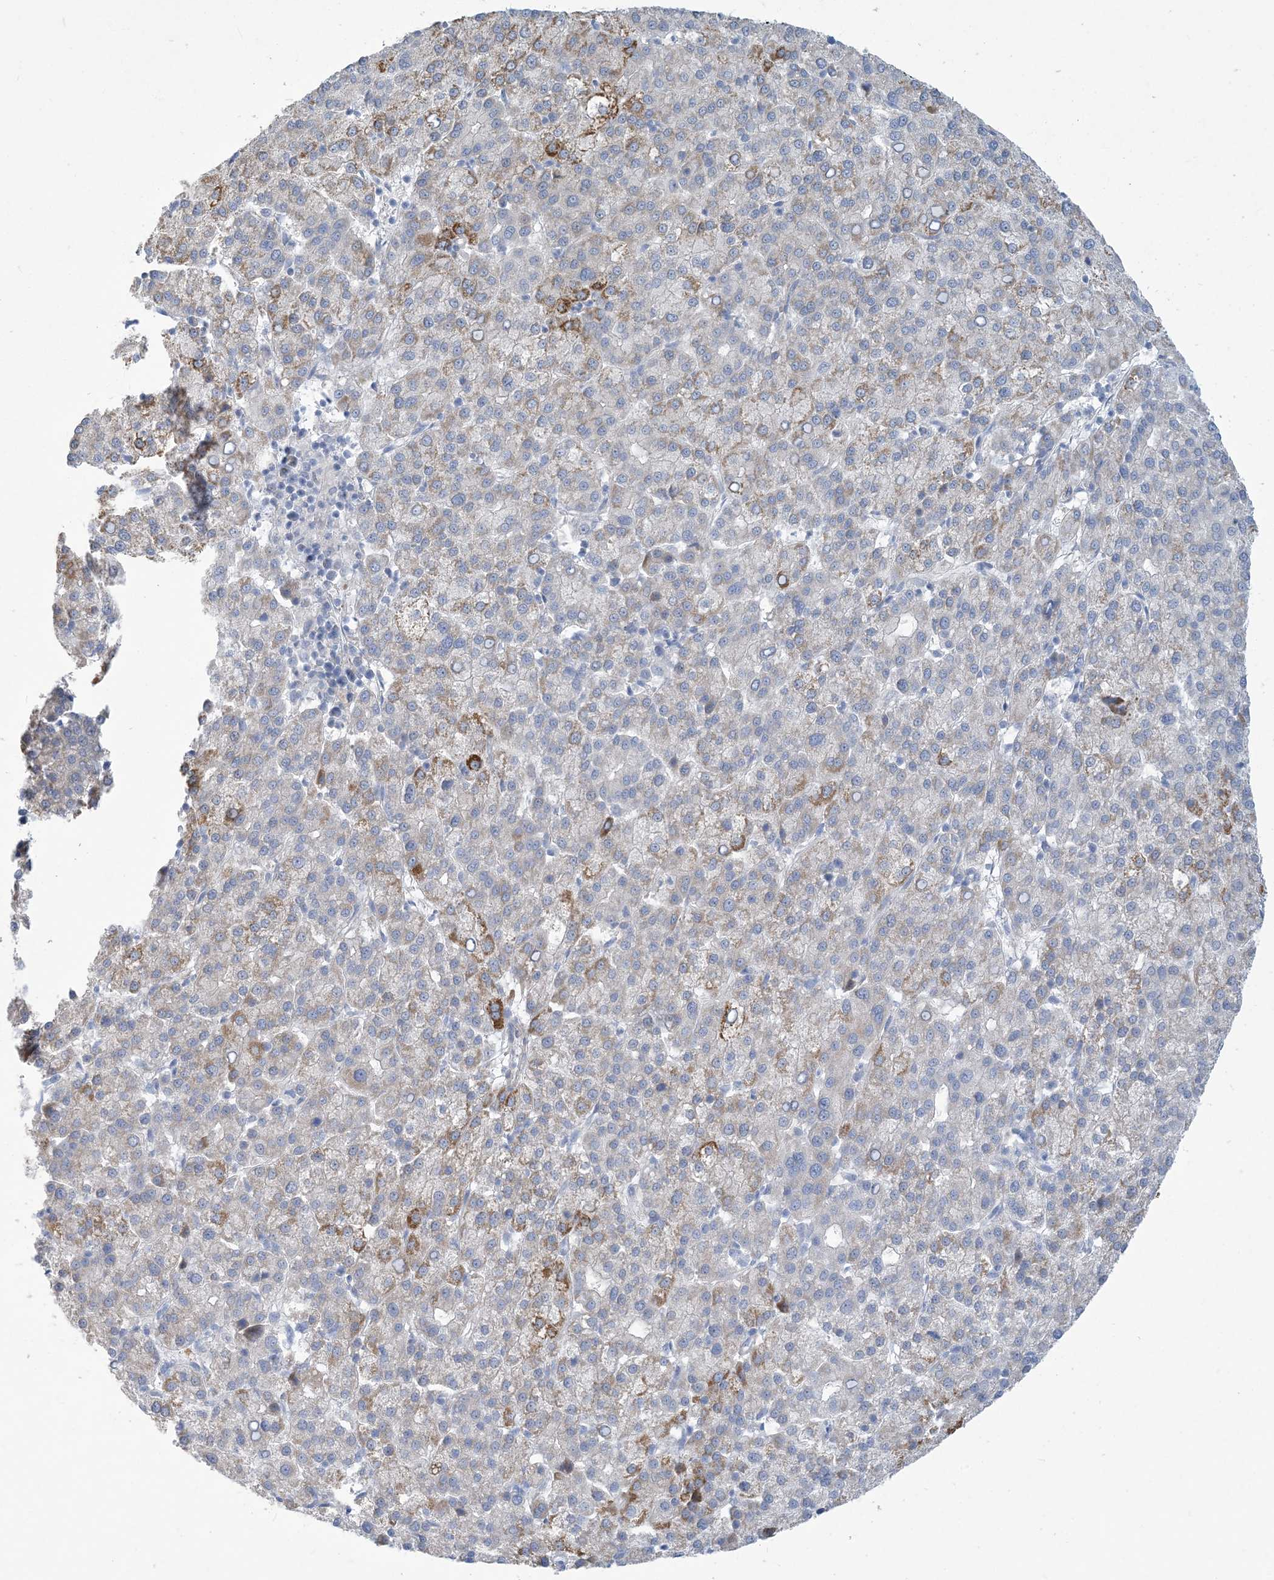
{"staining": {"intensity": "moderate", "quantity": "<25%", "location": "cytoplasmic/membranous"}, "tissue": "liver cancer", "cell_type": "Tumor cells", "image_type": "cancer", "snomed": [{"axis": "morphology", "description": "Carcinoma, Hepatocellular, NOS"}, {"axis": "topography", "description": "Liver"}], "caption": "Immunohistochemistry (DAB (3,3'-diaminobenzidine)) staining of human liver cancer displays moderate cytoplasmic/membranous protein positivity in approximately <25% of tumor cells. The protein of interest is shown in brown color, while the nuclei are stained blue.", "gene": "MOXD1", "patient": {"sex": "female", "age": 58}}